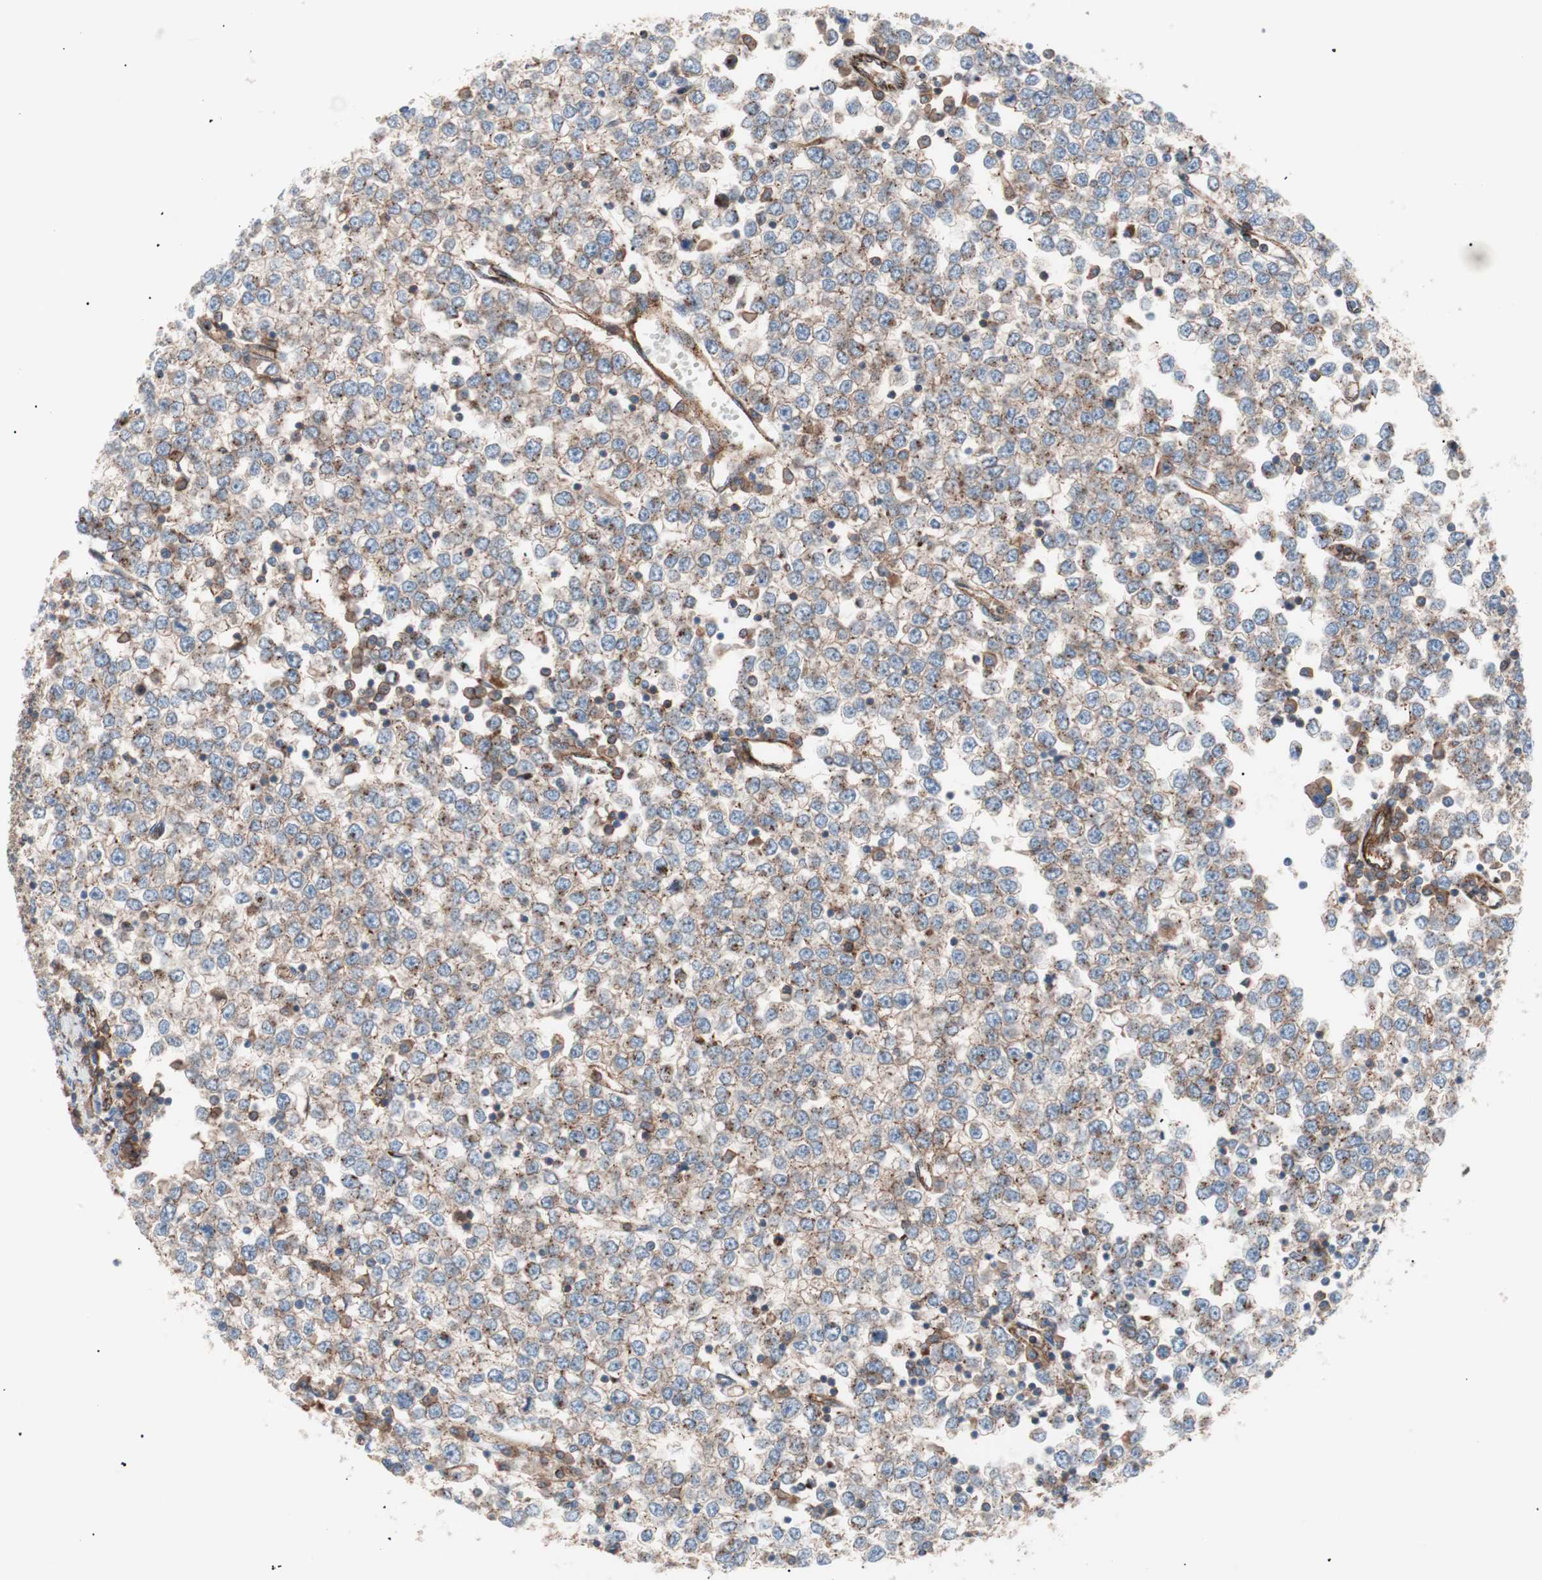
{"staining": {"intensity": "weak", "quantity": ">75%", "location": "cytoplasmic/membranous"}, "tissue": "testis cancer", "cell_type": "Tumor cells", "image_type": "cancer", "snomed": [{"axis": "morphology", "description": "Seminoma, NOS"}, {"axis": "topography", "description": "Testis"}], "caption": "Protein staining reveals weak cytoplasmic/membranous positivity in about >75% of tumor cells in seminoma (testis).", "gene": "FLOT2", "patient": {"sex": "male", "age": 65}}